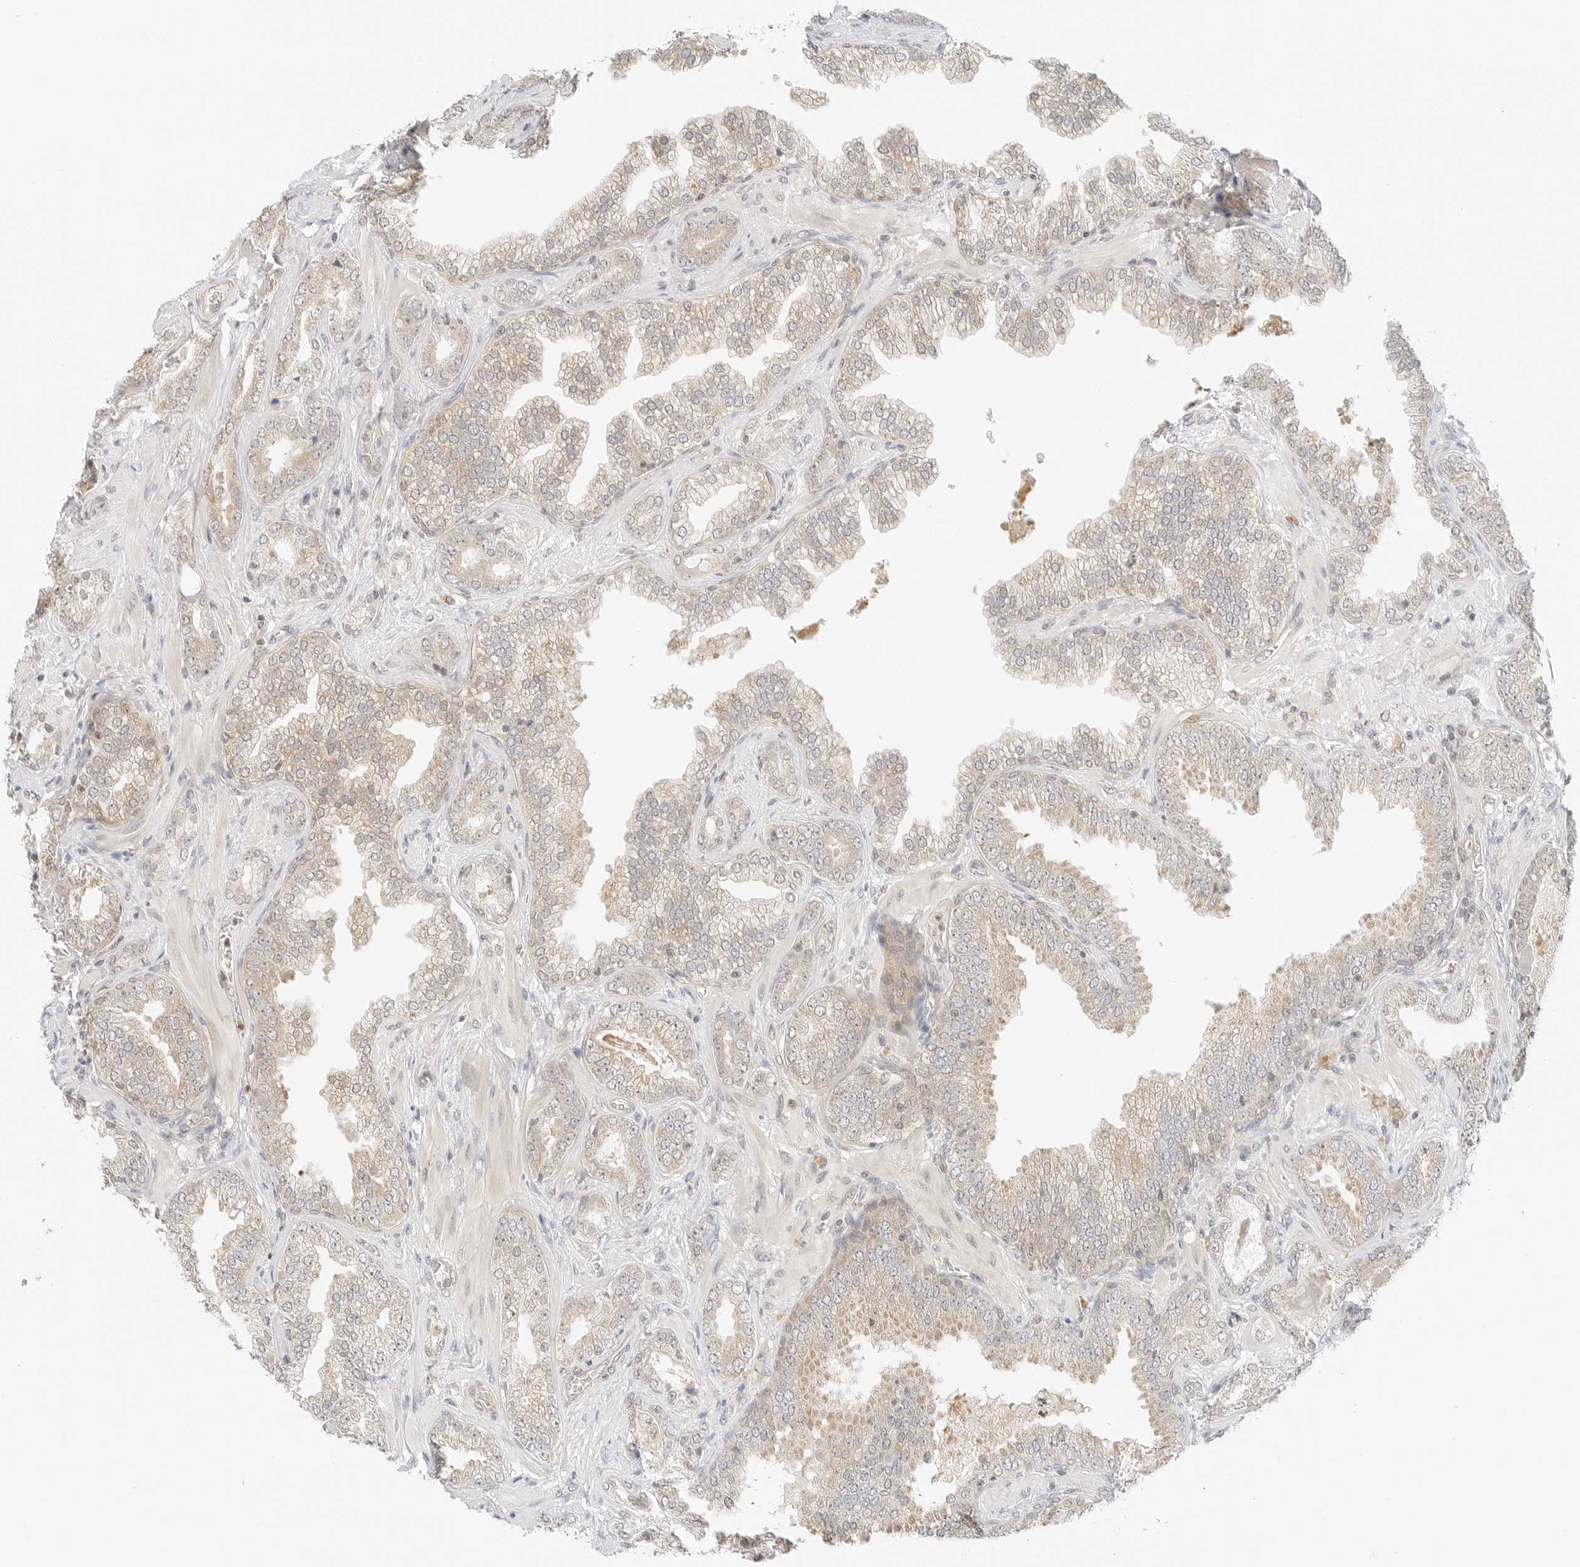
{"staining": {"intensity": "weak", "quantity": "25%-75%", "location": "cytoplasmic/membranous"}, "tissue": "prostate cancer", "cell_type": "Tumor cells", "image_type": "cancer", "snomed": [{"axis": "morphology", "description": "Adenocarcinoma, High grade"}, {"axis": "topography", "description": "Prostate"}], "caption": "The image exhibits a brown stain indicating the presence of a protein in the cytoplasmic/membranous of tumor cells in high-grade adenocarcinoma (prostate).", "gene": "IQCC", "patient": {"sex": "male", "age": 58}}